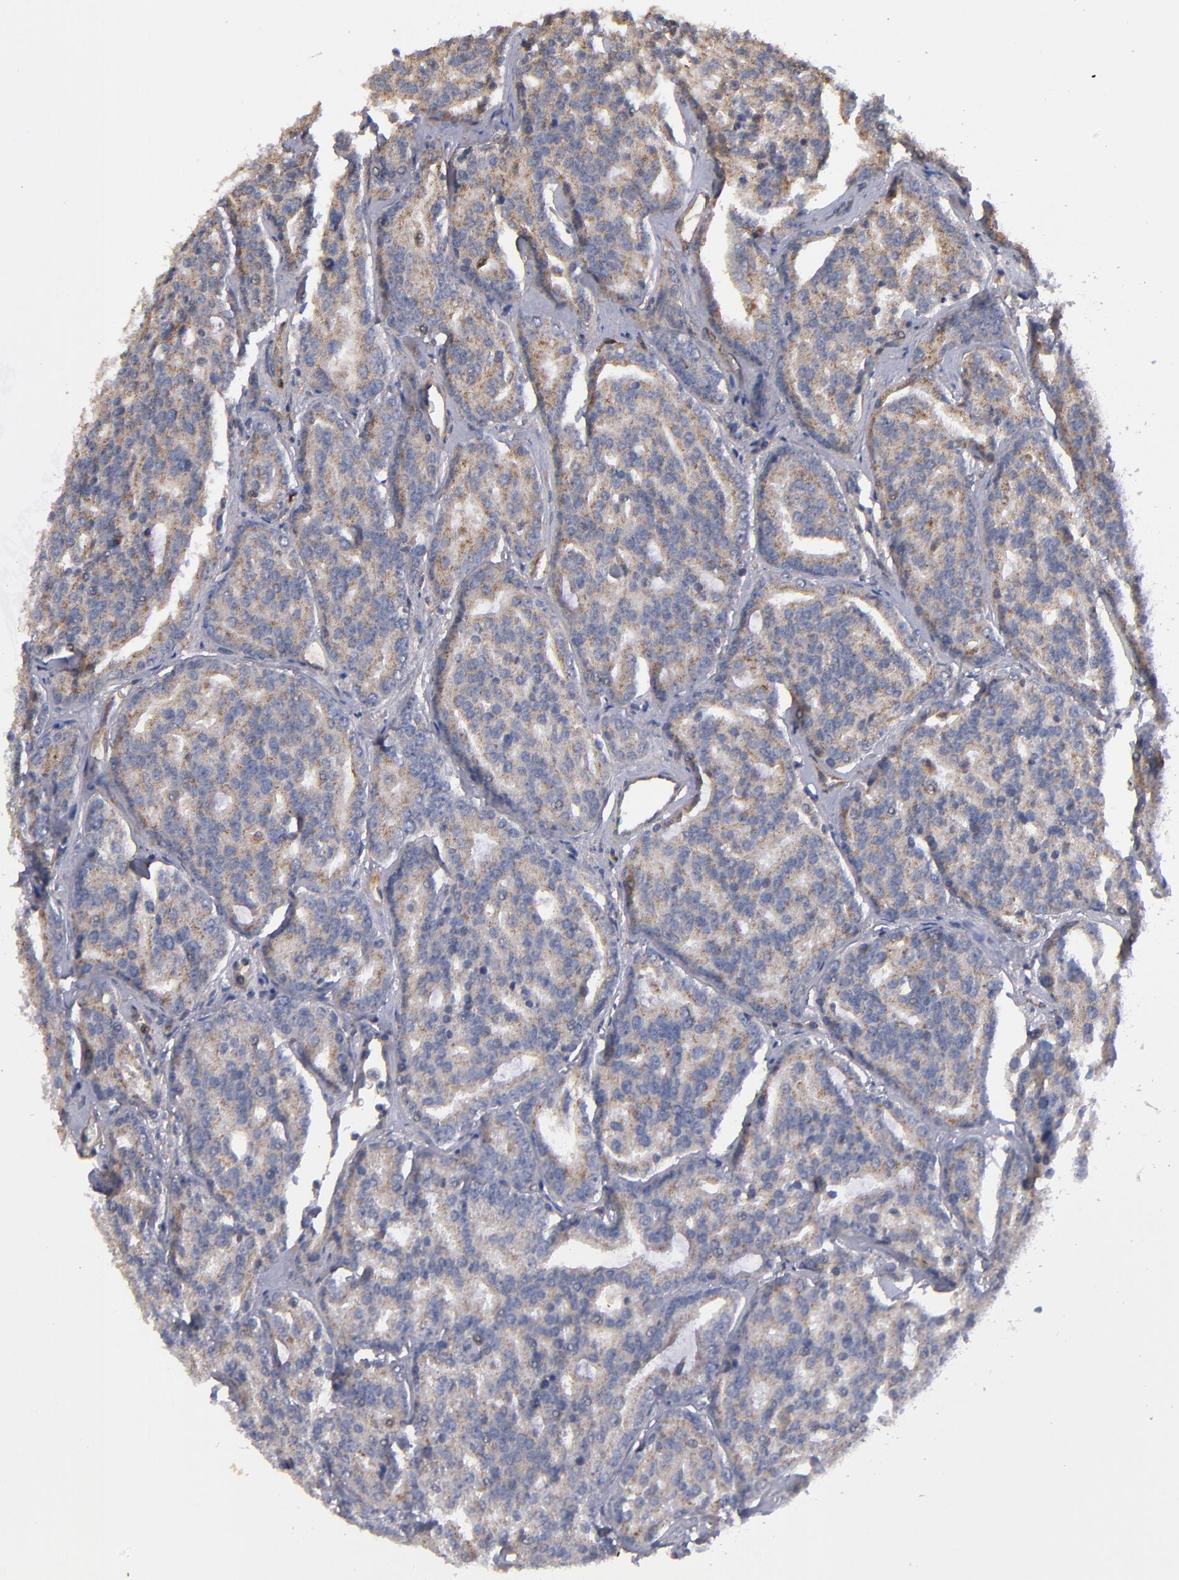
{"staining": {"intensity": "moderate", "quantity": ">75%", "location": "cytoplasmic/membranous"}, "tissue": "prostate cancer", "cell_type": "Tumor cells", "image_type": "cancer", "snomed": [{"axis": "morphology", "description": "Adenocarcinoma, High grade"}, {"axis": "topography", "description": "Prostate"}], "caption": "DAB (3,3'-diaminobenzidine) immunohistochemical staining of human prostate adenocarcinoma (high-grade) exhibits moderate cytoplasmic/membranous protein expression in approximately >75% of tumor cells.", "gene": "DIPK2B", "patient": {"sex": "male", "age": 64}}